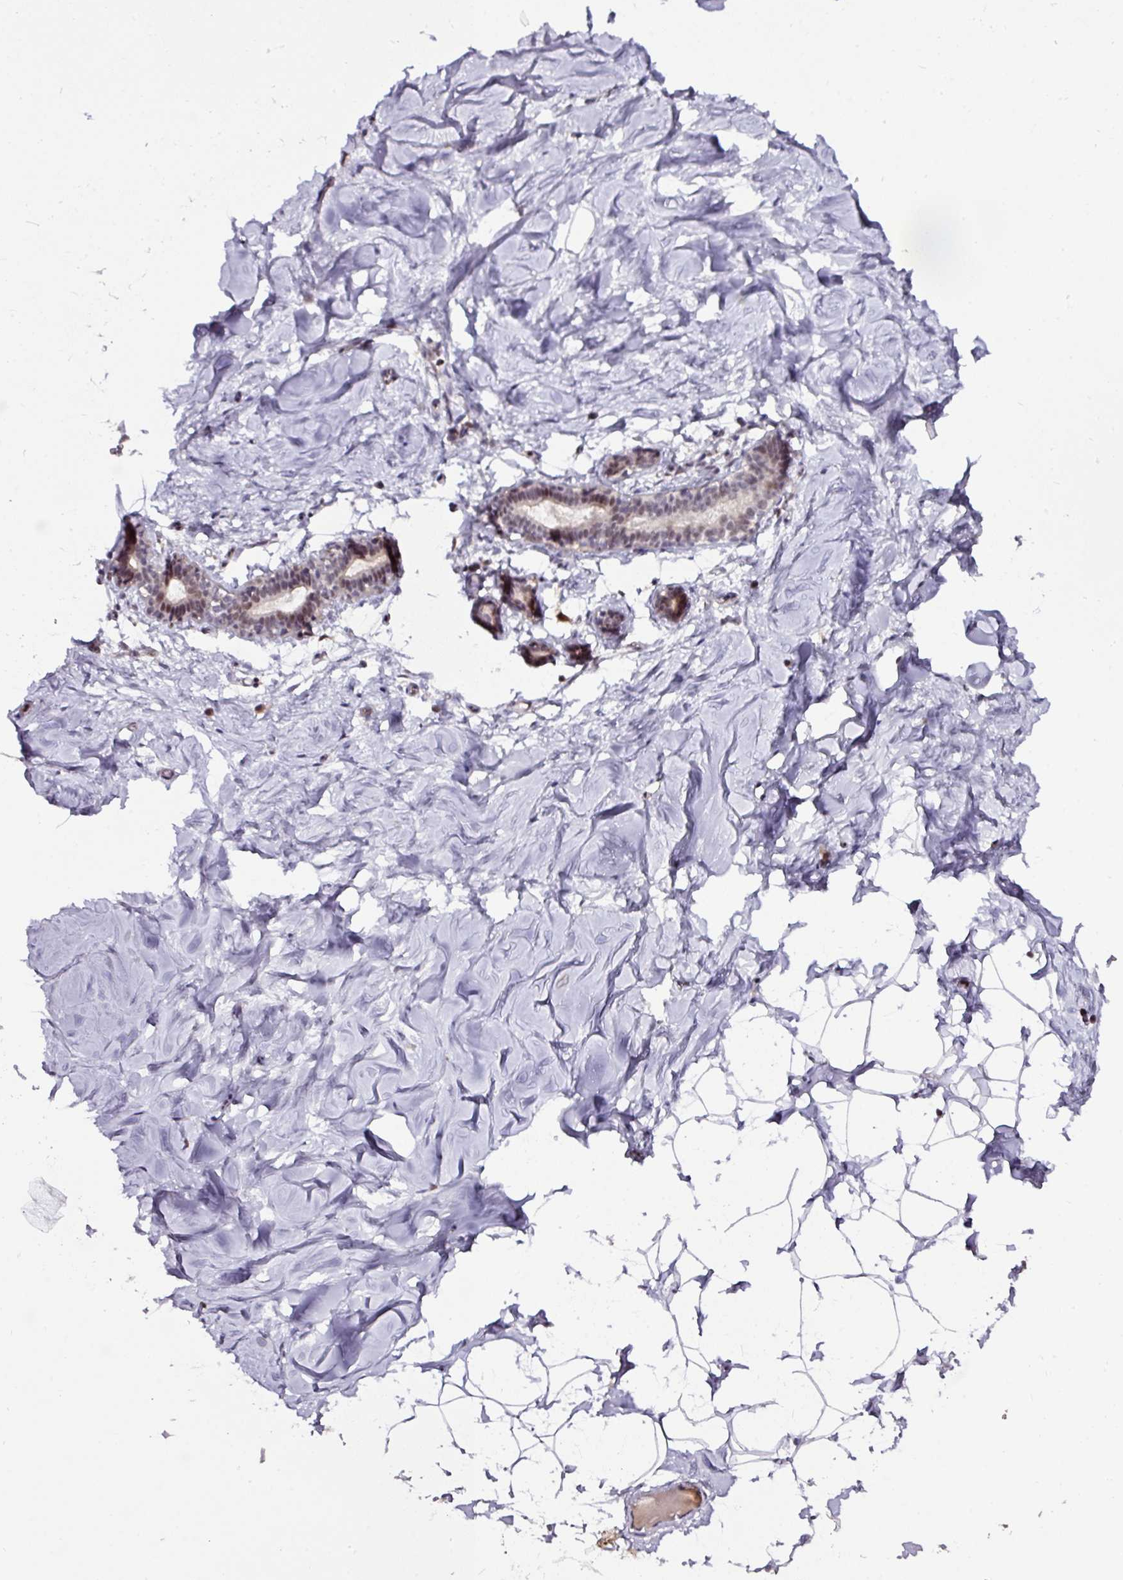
{"staining": {"intensity": "negative", "quantity": "none", "location": "none"}, "tissue": "breast", "cell_type": "Adipocytes", "image_type": "normal", "snomed": [{"axis": "morphology", "description": "Normal tissue, NOS"}, {"axis": "topography", "description": "Breast"}], "caption": "This is an IHC histopathology image of normal human breast. There is no expression in adipocytes.", "gene": "KLF16", "patient": {"sex": "female", "age": 23}}